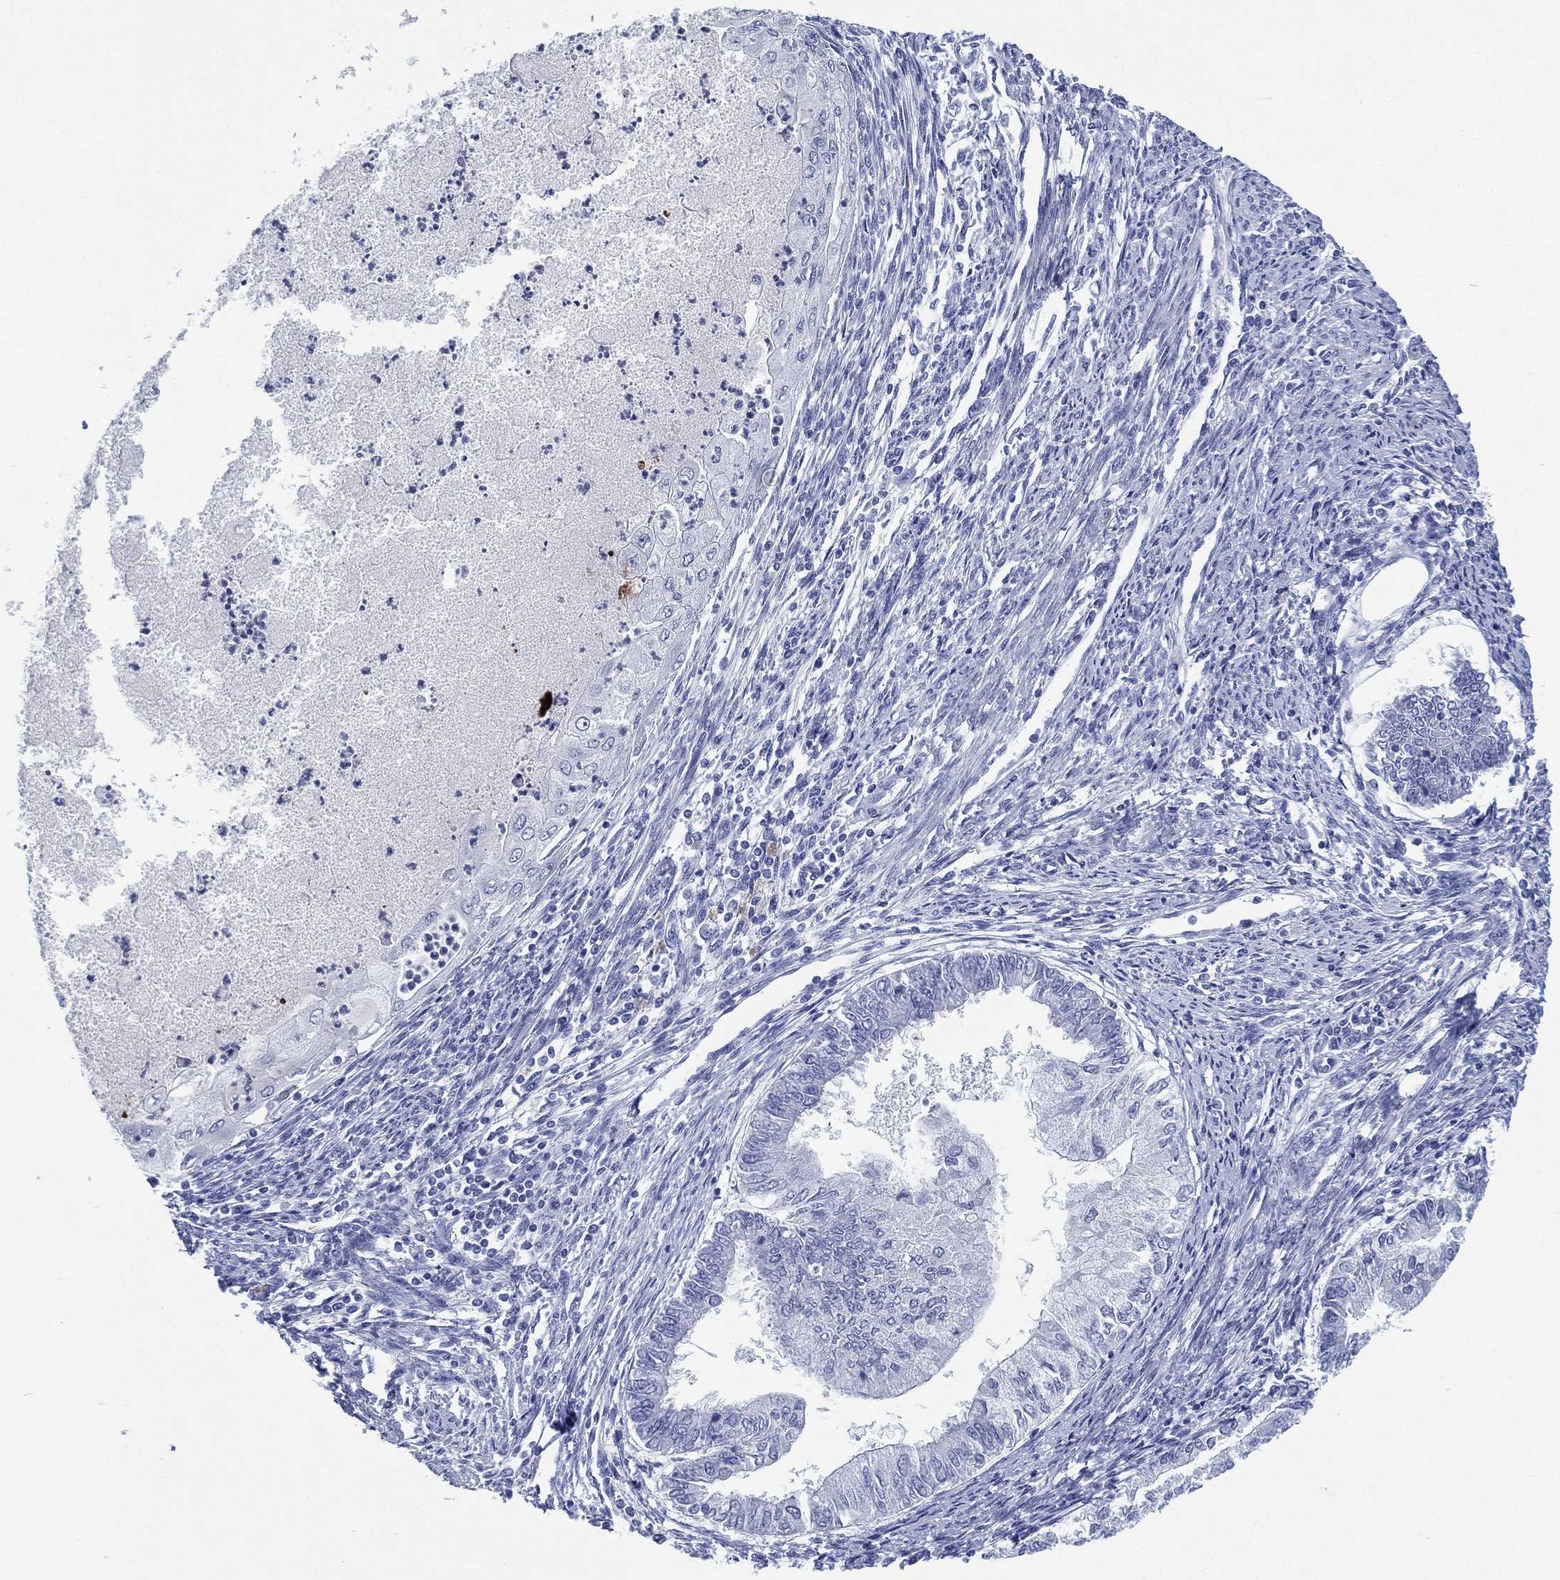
{"staining": {"intensity": "negative", "quantity": "none", "location": "none"}, "tissue": "endometrial cancer", "cell_type": "Tumor cells", "image_type": "cancer", "snomed": [{"axis": "morphology", "description": "Adenocarcinoma, NOS"}, {"axis": "topography", "description": "Endometrium"}], "caption": "The histopathology image demonstrates no staining of tumor cells in endometrial cancer.", "gene": "SLC9C2", "patient": {"sex": "female", "age": 59}}